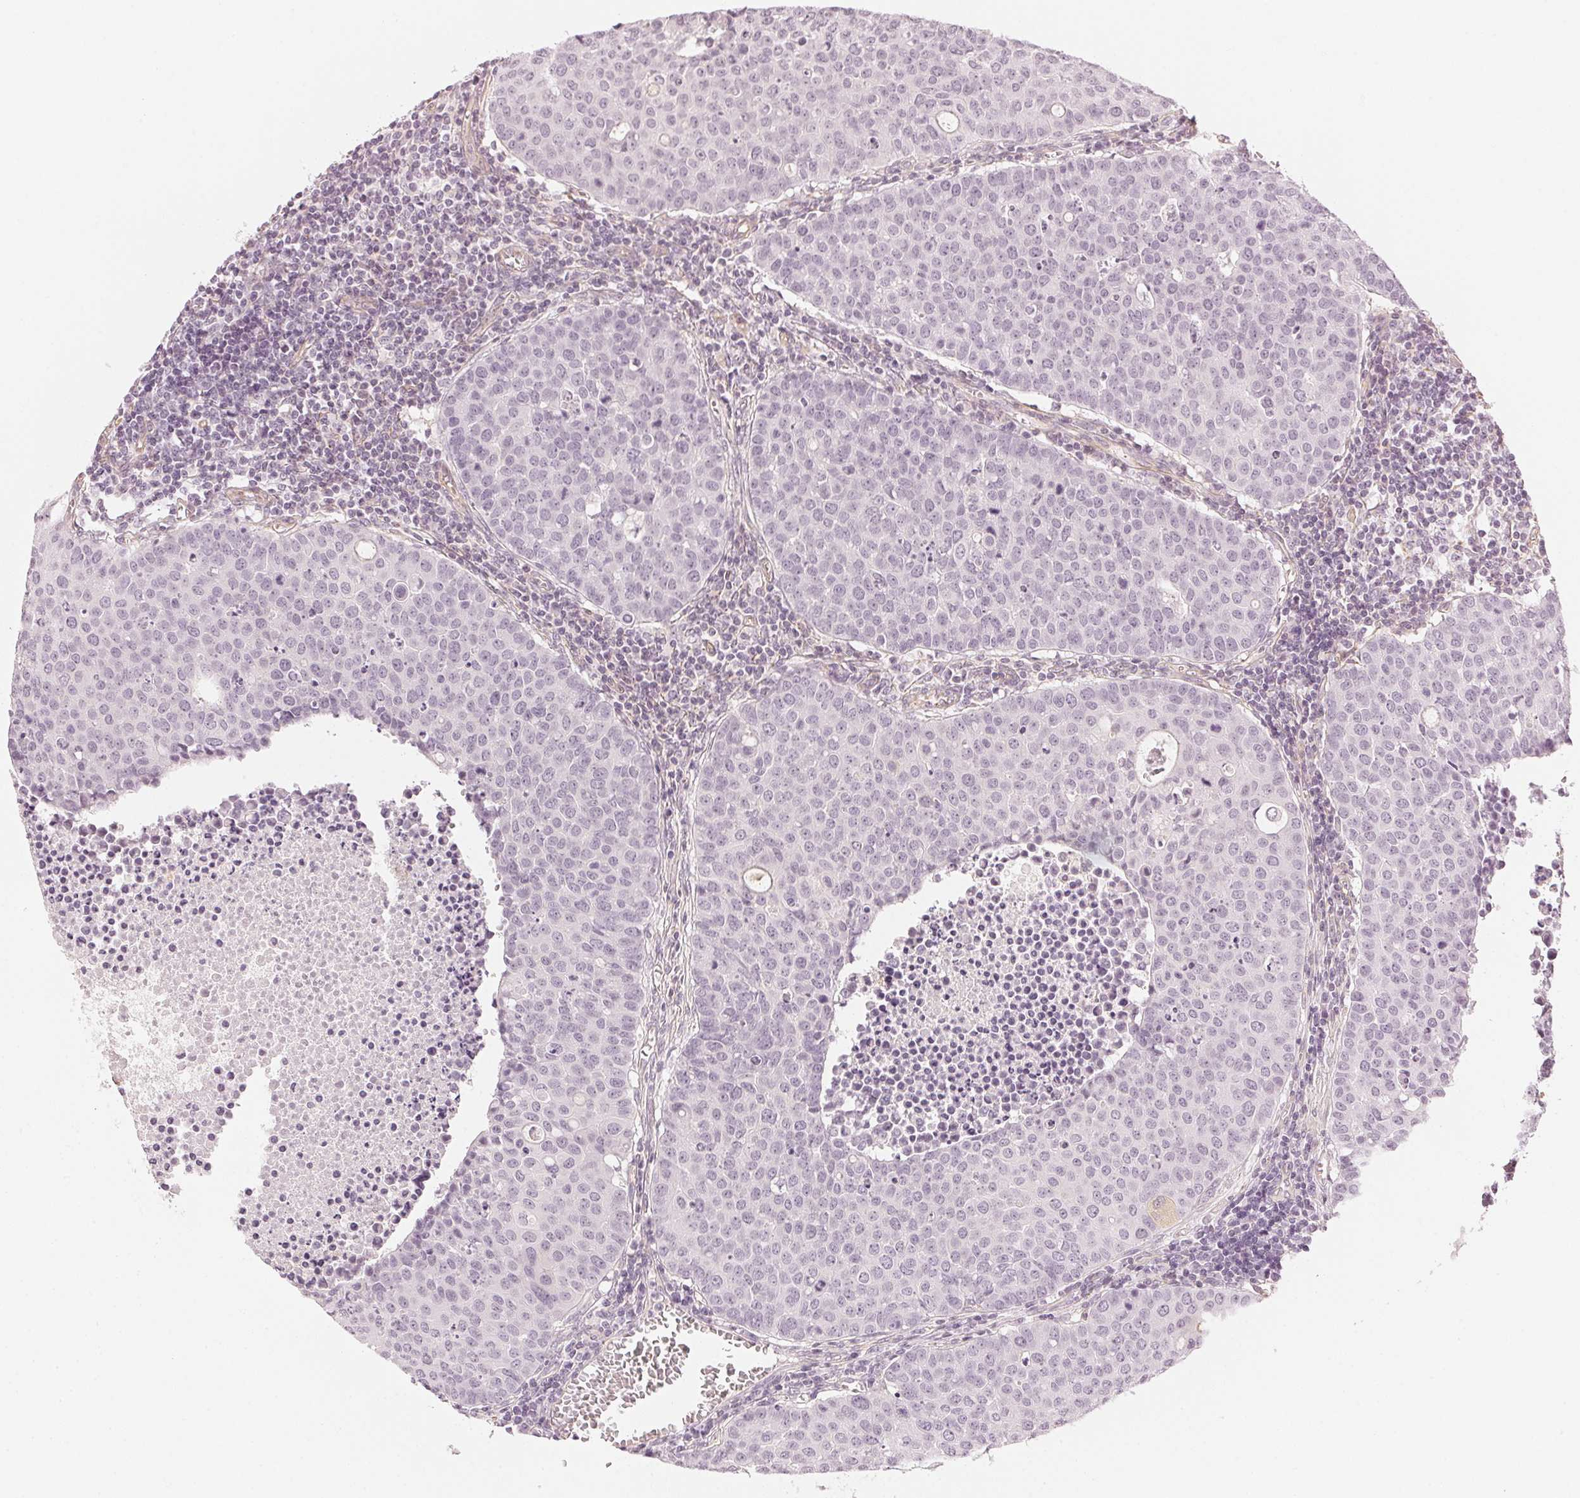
{"staining": {"intensity": "negative", "quantity": "none", "location": "none"}, "tissue": "carcinoid", "cell_type": "Tumor cells", "image_type": "cancer", "snomed": [{"axis": "morphology", "description": "Carcinoid, malignant, NOS"}, {"axis": "topography", "description": "Colon"}], "caption": "Histopathology image shows no protein staining in tumor cells of carcinoid tissue.", "gene": "APLP1", "patient": {"sex": "male", "age": 81}}